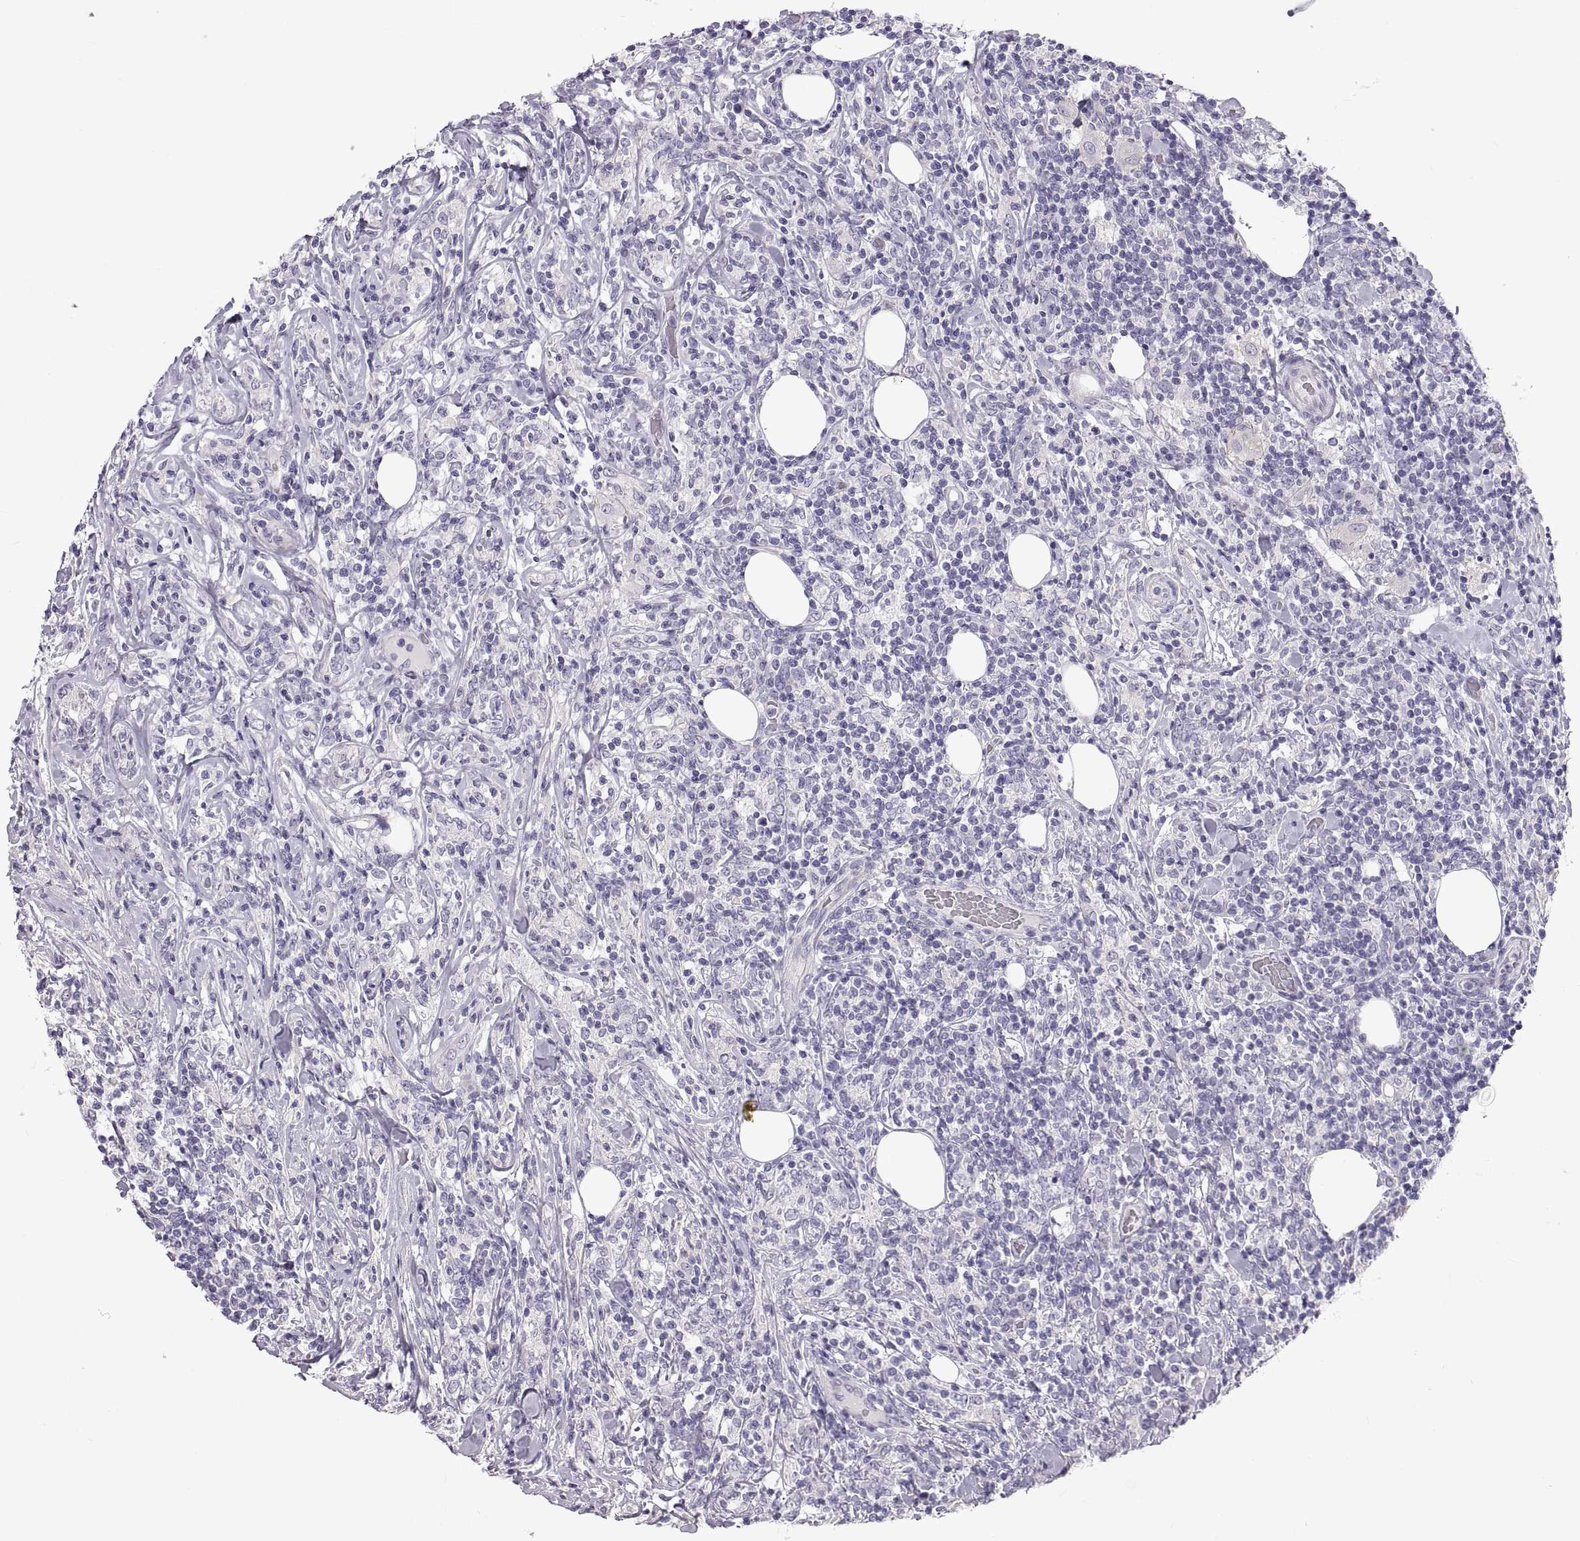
{"staining": {"intensity": "negative", "quantity": "none", "location": "none"}, "tissue": "lymphoma", "cell_type": "Tumor cells", "image_type": "cancer", "snomed": [{"axis": "morphology", "description": "Malignant lymphoma, non-Hodgkin's type, High grade"}, {"axis": "topography", "description": "Lymph node"}], "caption": "A high-resolution histopathology image shows immunohistochemistry (IHC) staining of high-grade malignant lymphoma, non-Hodgkin's type, which exhibits no significant expression in tumor cells. Nuclei are stained in blue.", "gene": "CRYBB3", "patient": {"sex": "female", "age": 84}}